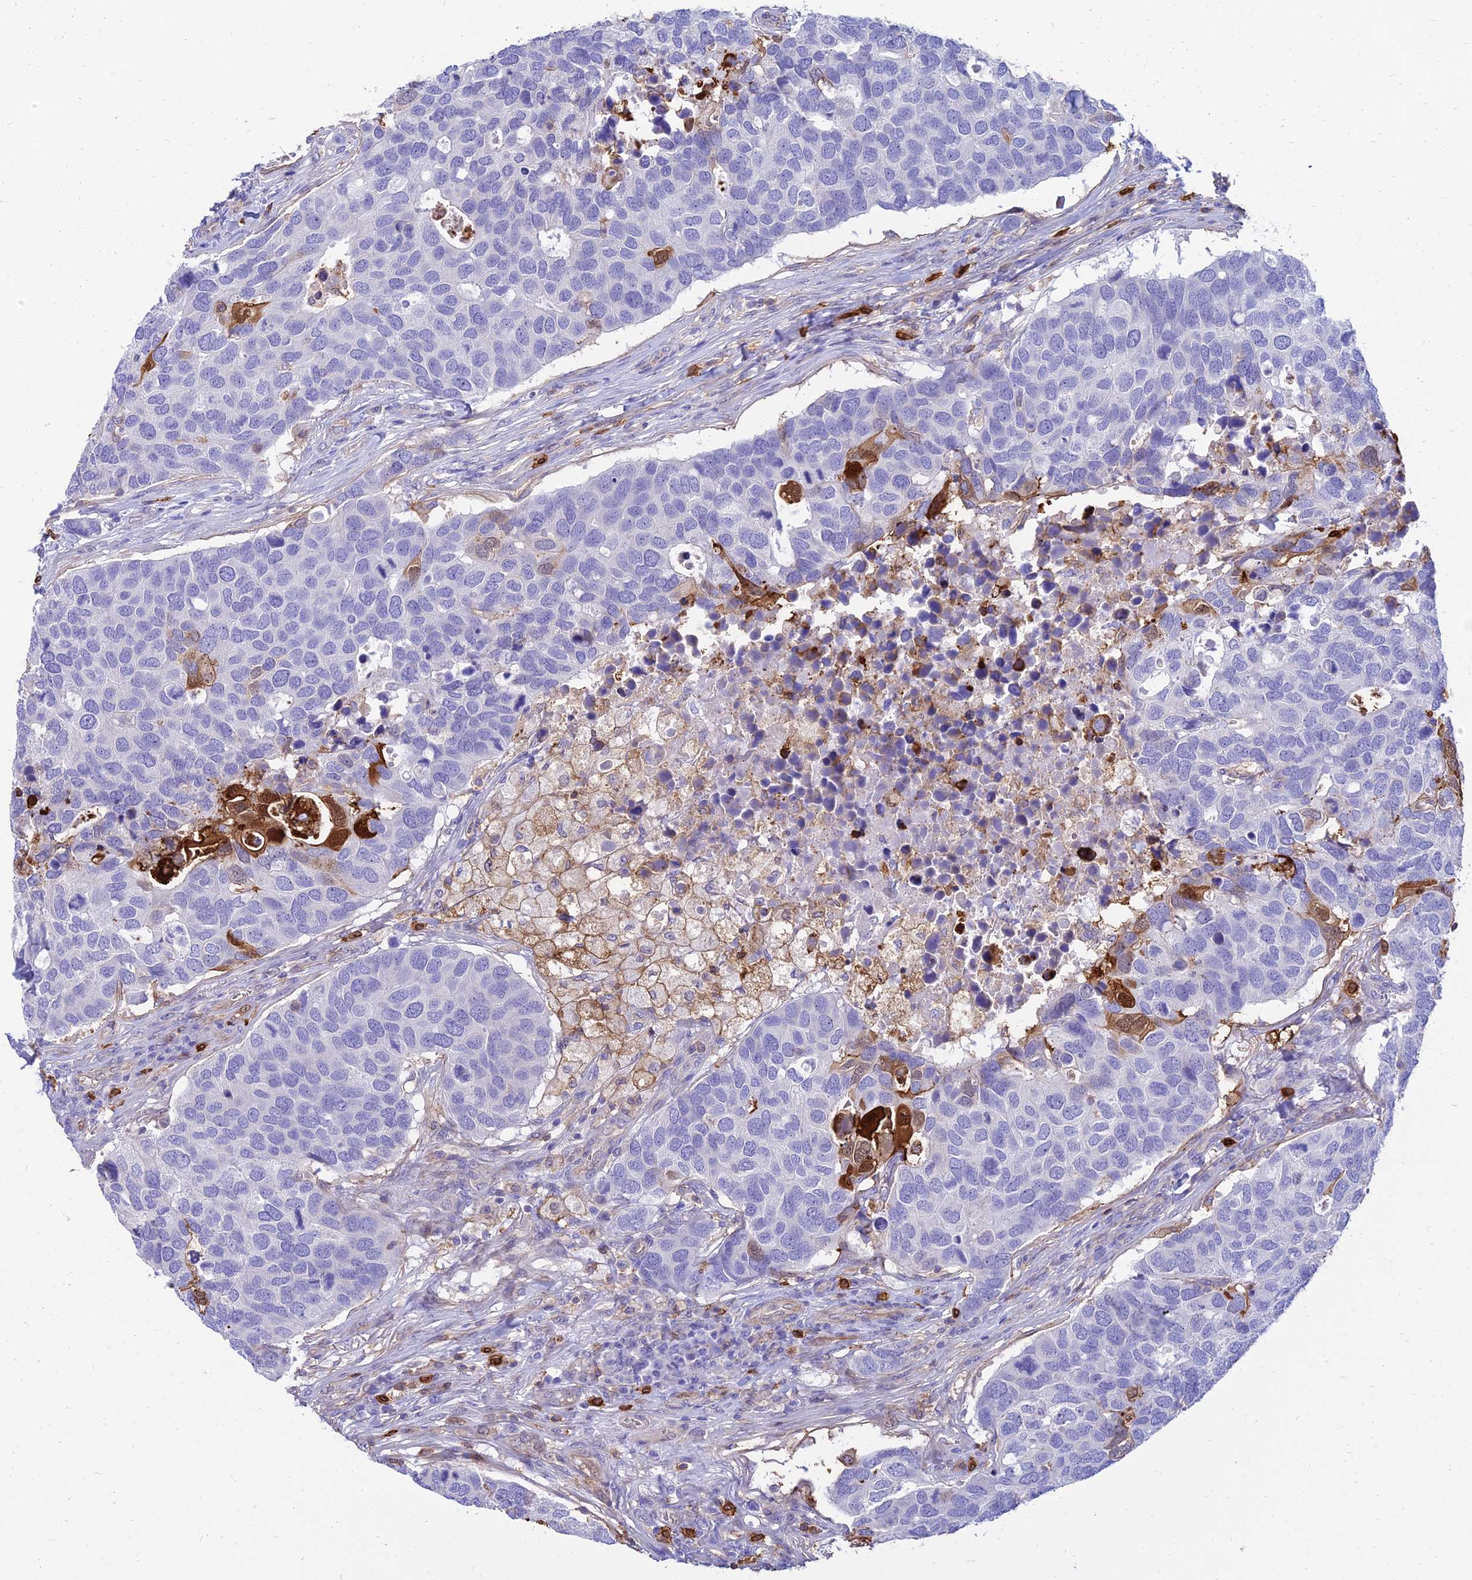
{"staining": {"intensity": "negative", "quantity": "none", "location": "none"}, "tissue": "breast cancer", "cell_type": "Tumor cells", "image_type": "cancer", "snomed": [{"axis": "morphology", "description": "Duct carcinoma"}, {"axis": "topography", "description": "Breast"}], "caption": "Tumor cells show no significant protein expression in breast invasive ductal carcinoma.", "gene": "SREK1IP1", "patient": {"sex": "female", "age": 83}}